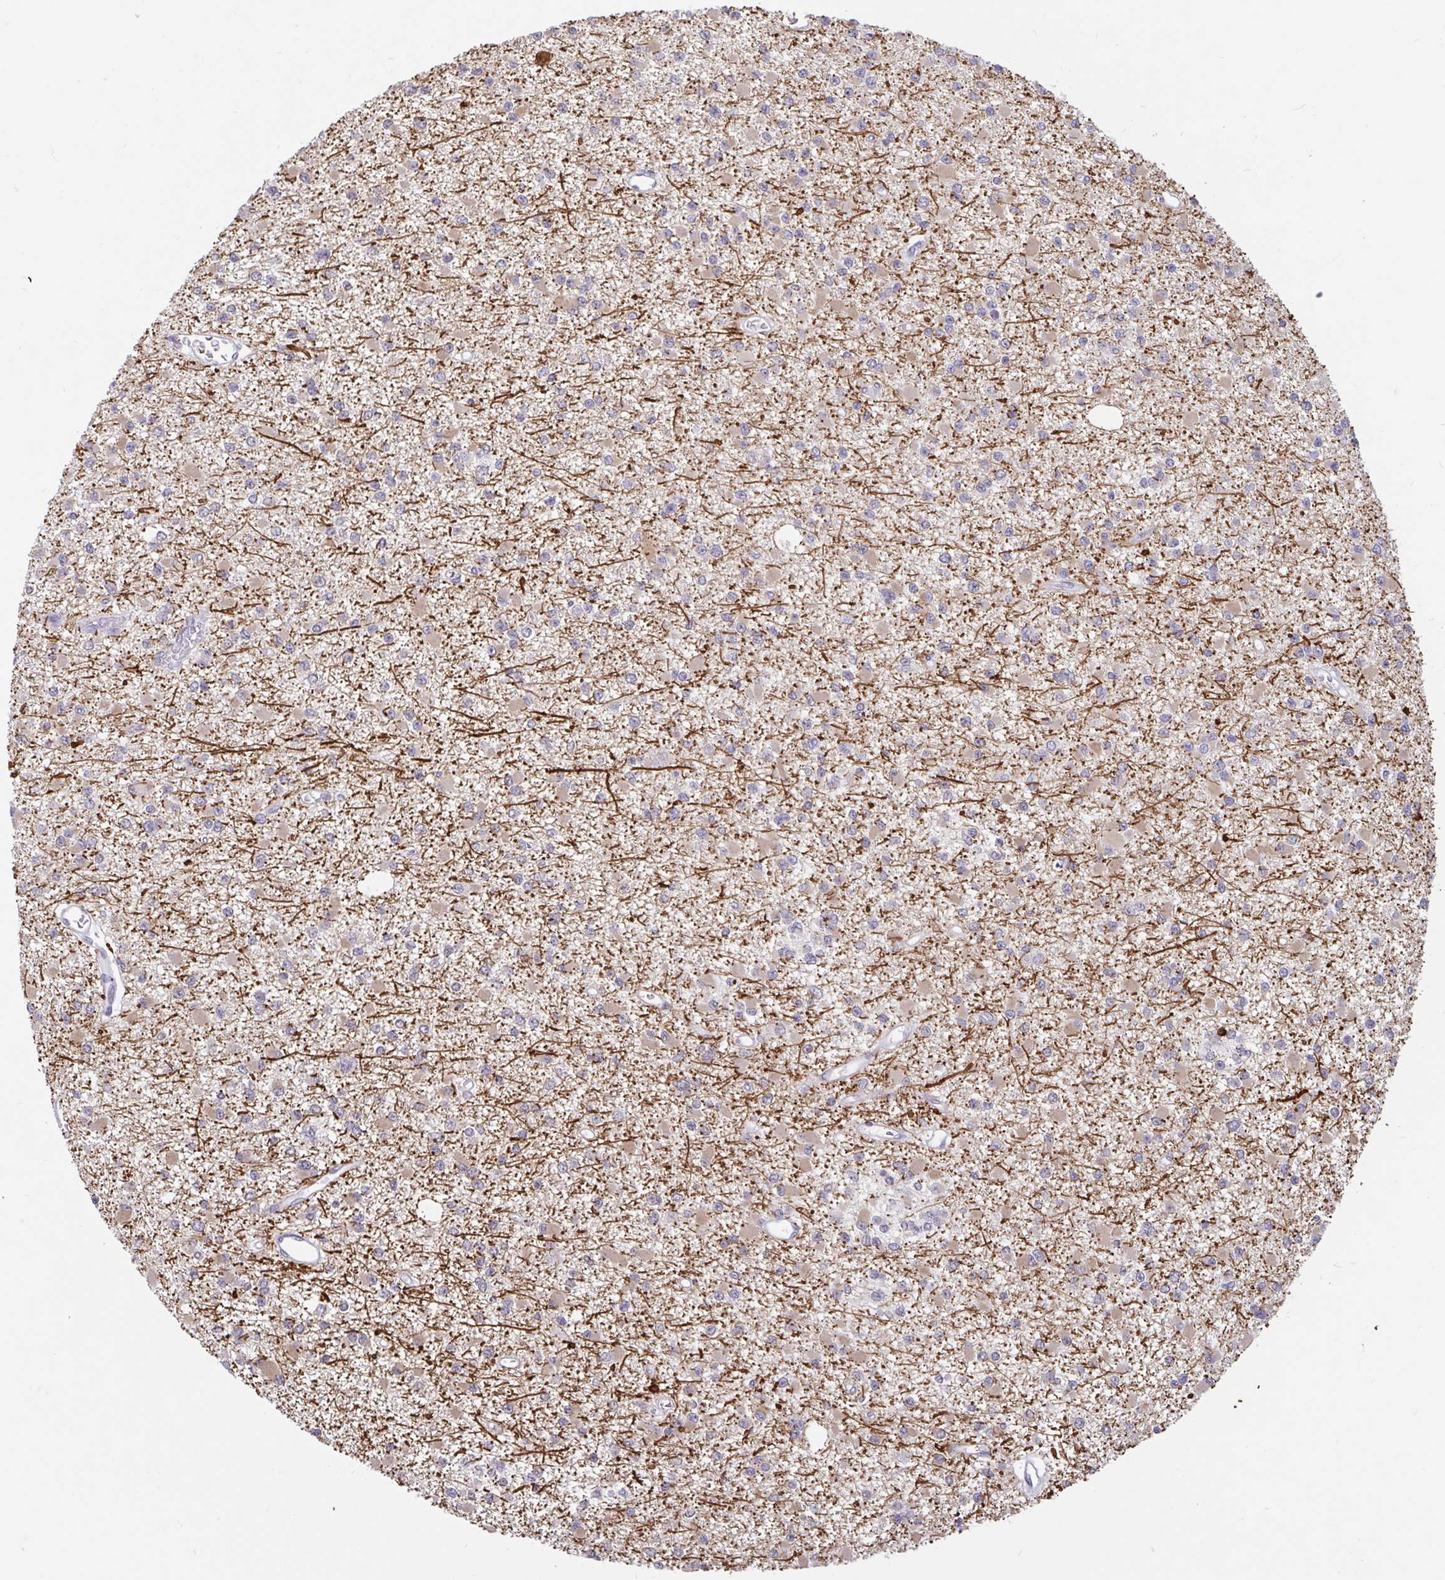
{"staining": {"intensity": "weak", "quantity": "25%-75%", "location": "cytoplasmic/membranous"}, "tissue": "glioma", "cell_type": "Tumor cells", "image_type": "cancer", "snomed": [{"axis": "morphology", "description": "Glioma, malignant, Low grade"}, {"axis": "topography", "description": "Brain"}], "caption": "This is a micrograph of IHC staining of glioma, which shows weak expression in the cytoplasmic/membranous of tumor cells.", "gene": "ARPP19", "patient": {"sex": "female", "age": 22}}